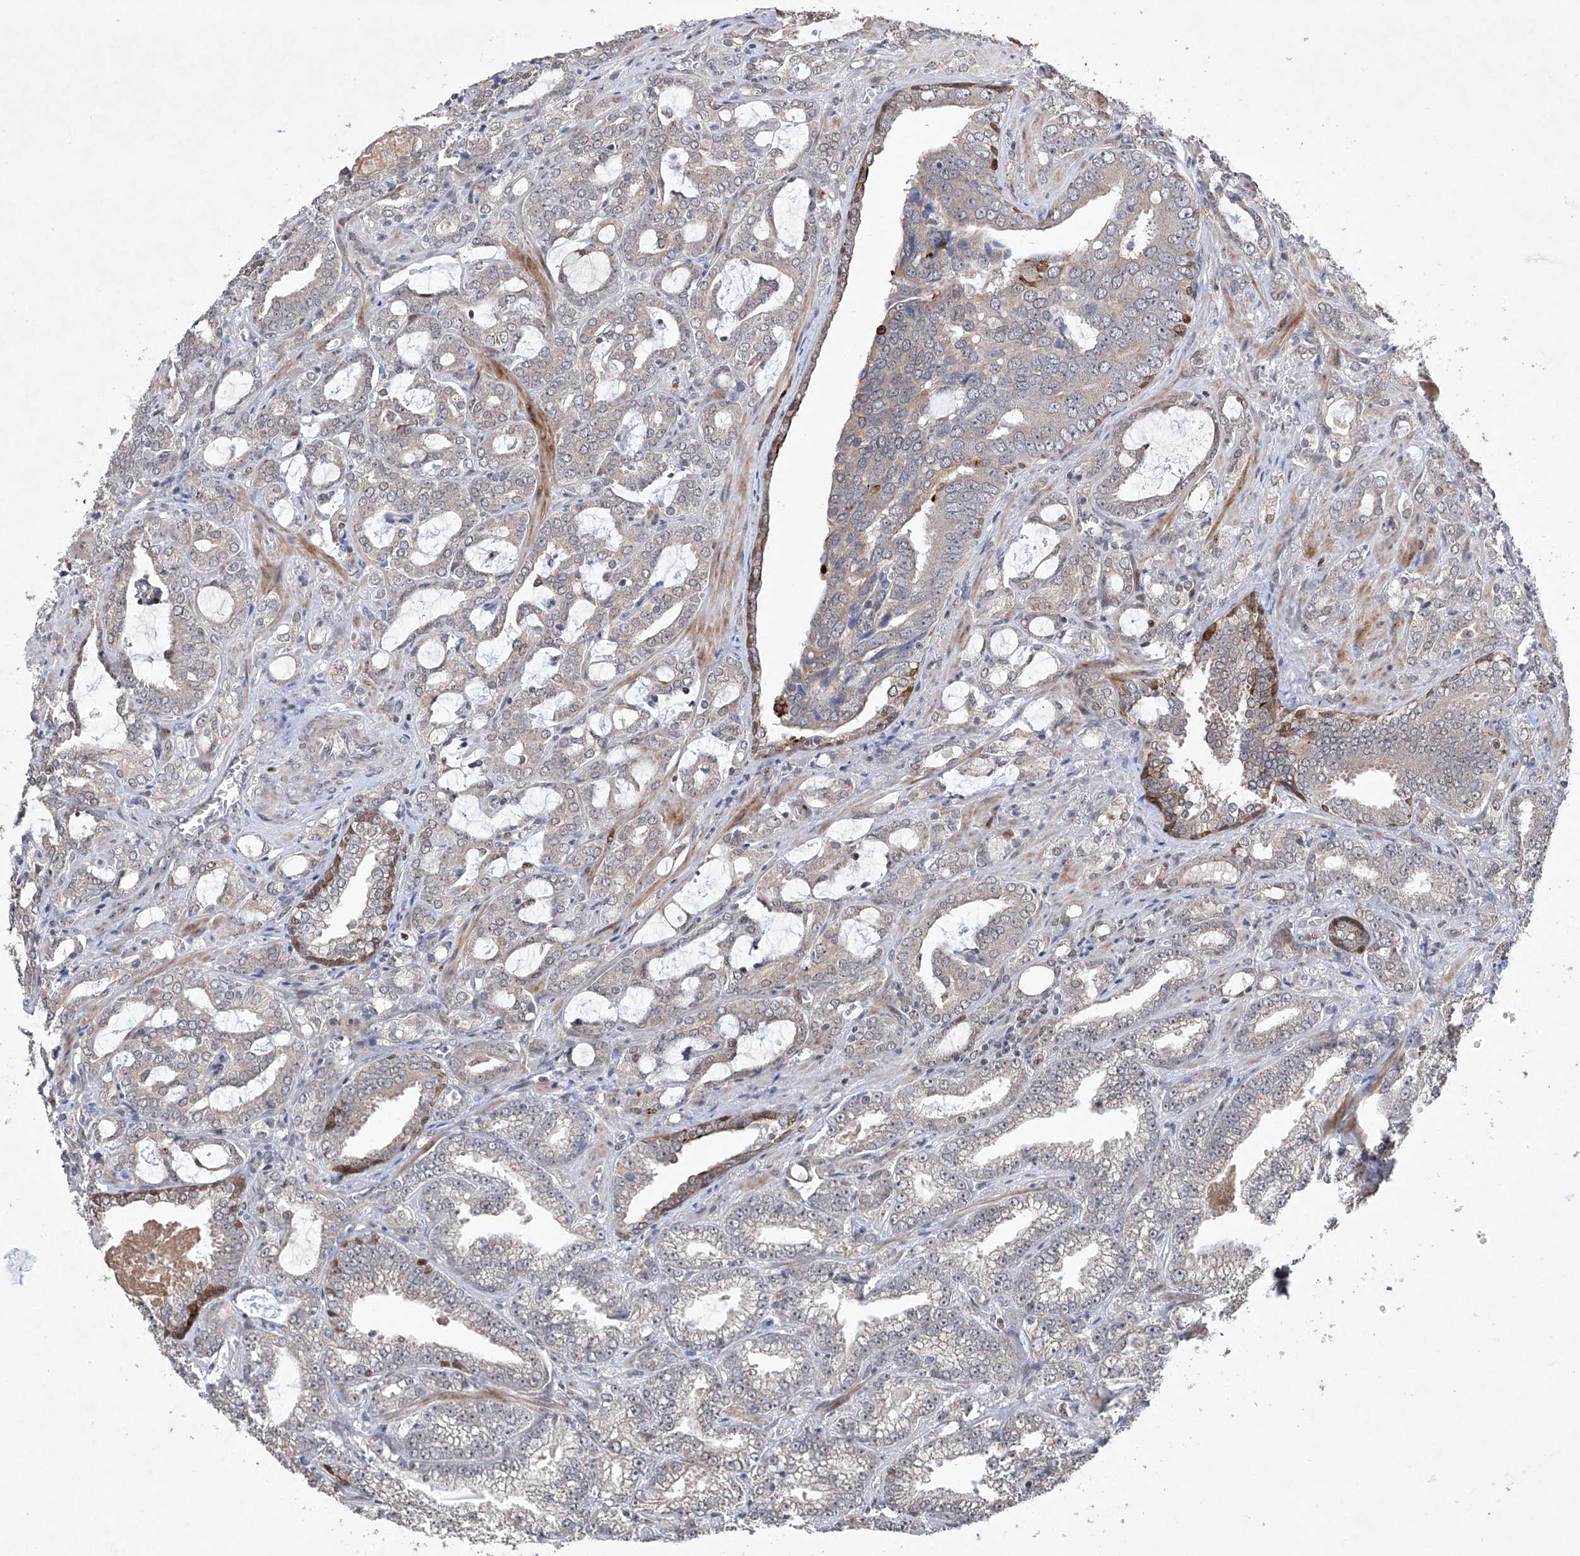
{"staining": {"intensity": "weak", "quantity": "<25%", "location": "cytoplasmic/membranous"}, "tissue": "prostate cancer", "cell_type": "Tumor cells", "image_type": "cancer", "snomed": [{"axis": "morphology", "description": "Adenocarcinoma, High grade"}, {"axis": "topography", "description": "Prostate and seminal vesicle, NOS"}], "caption": "Tumor cells are negative for protein expression in human prostate cancer. (DAB (3,3'-diaminobenzidine) immunohistochemistry (IHC), high magnification).", "gene": "AFG1L", "patient": {"sex": "male", "age": 67}}